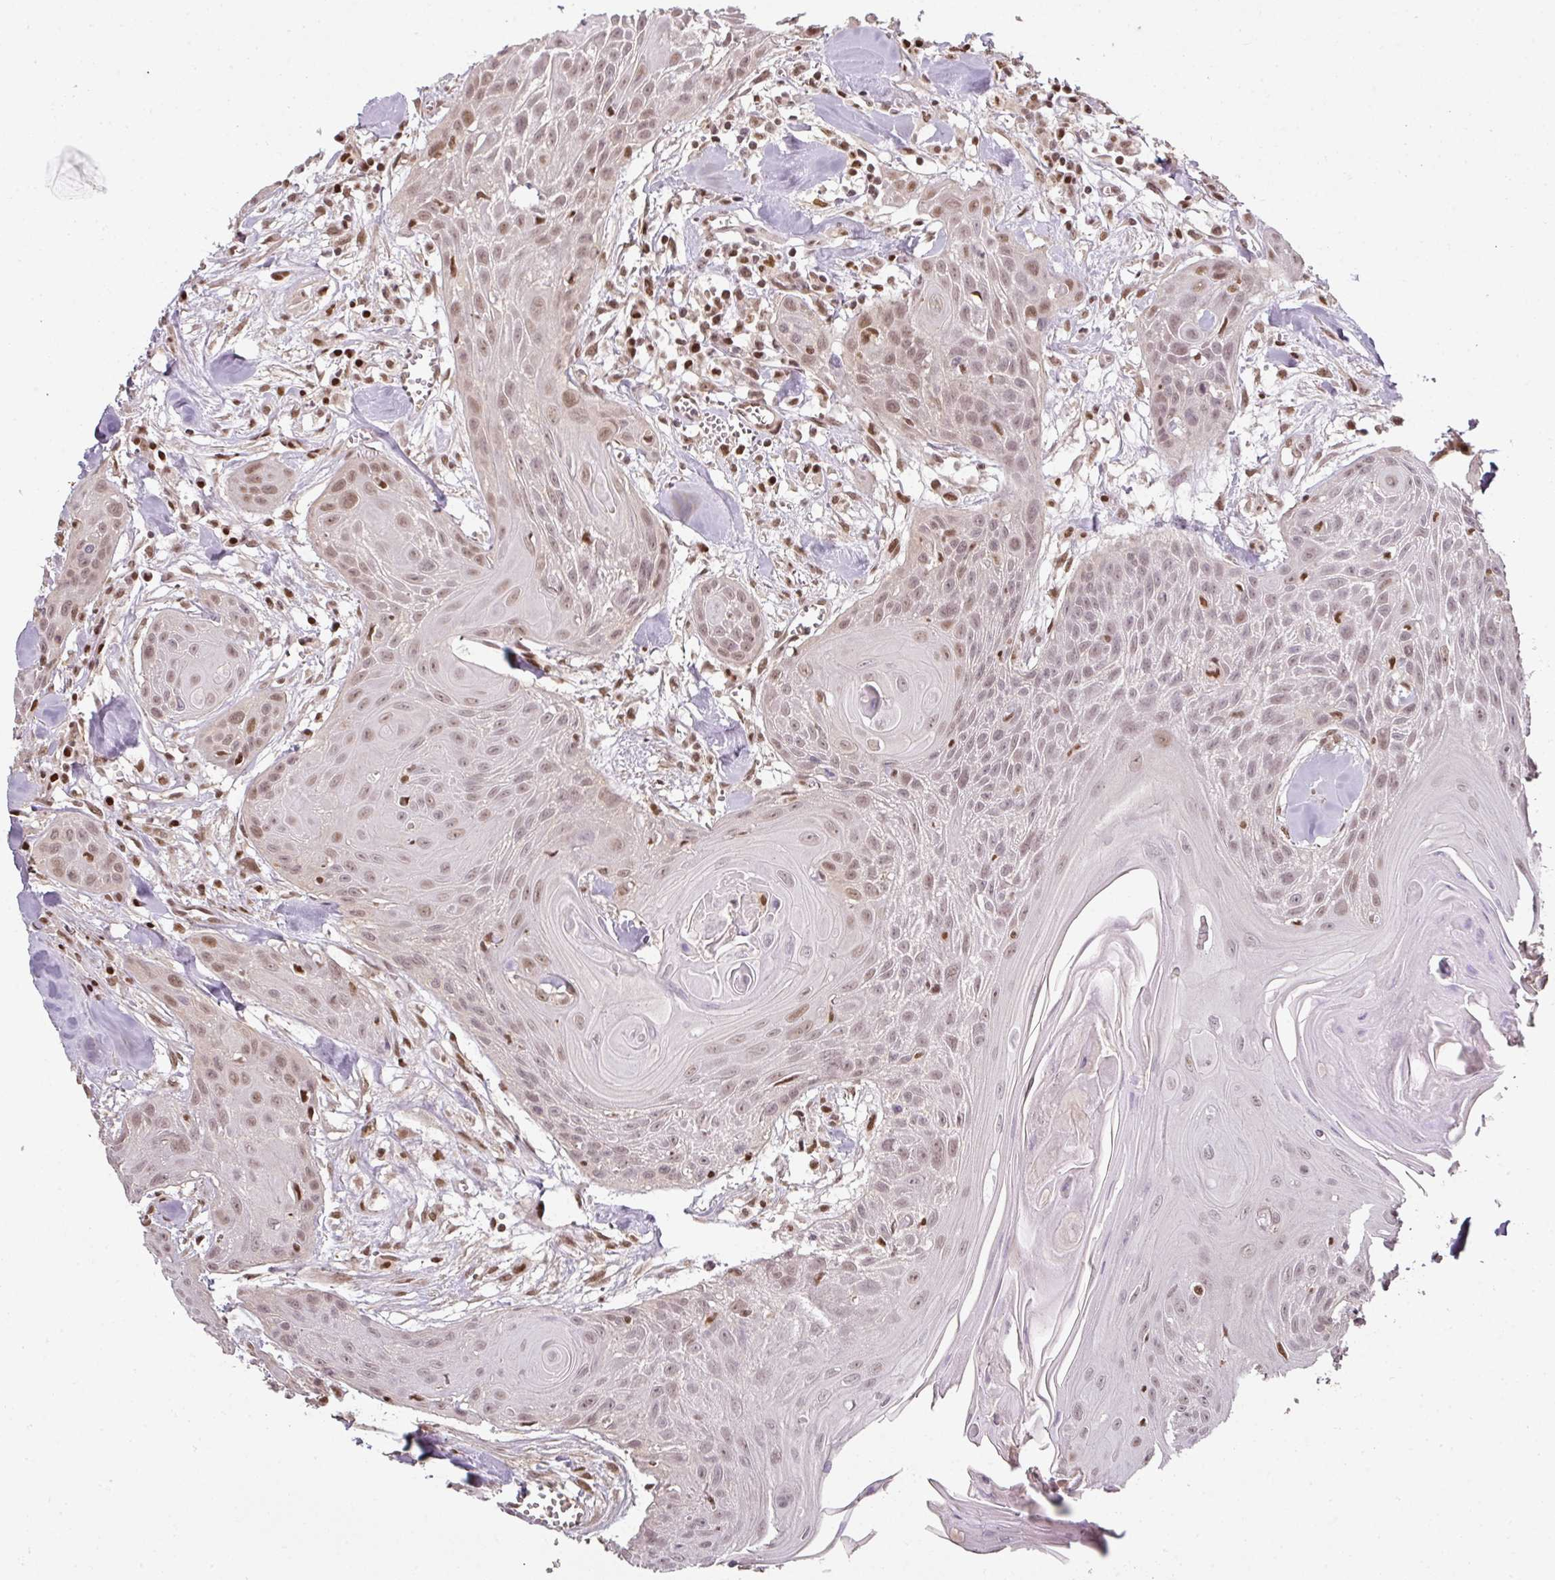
{"staining": {"intensity": "weak", "quantity": ">75%", "location": "nuclear"}, "tissue": "head and neck cancer", "cell_type": "Tumor cells", "image_type": "cancer", "snomed": [{"axis": "morphology", "description": "Squamous cell carcinoma, NOS"}, {"axis": "topography", "description": "Lymph node"}, {"axis": "topography", "description": "Salivary gland"}, {"axis": "topography", "description": "Head-Neck"}], "caption": "Tumor cells reveal weak nuclear expression in about >75% of cells in squamous cell carcinoma (head and neck).", "gene": "GPRIN2", "patient": {"sex": "female", "age": 74}}